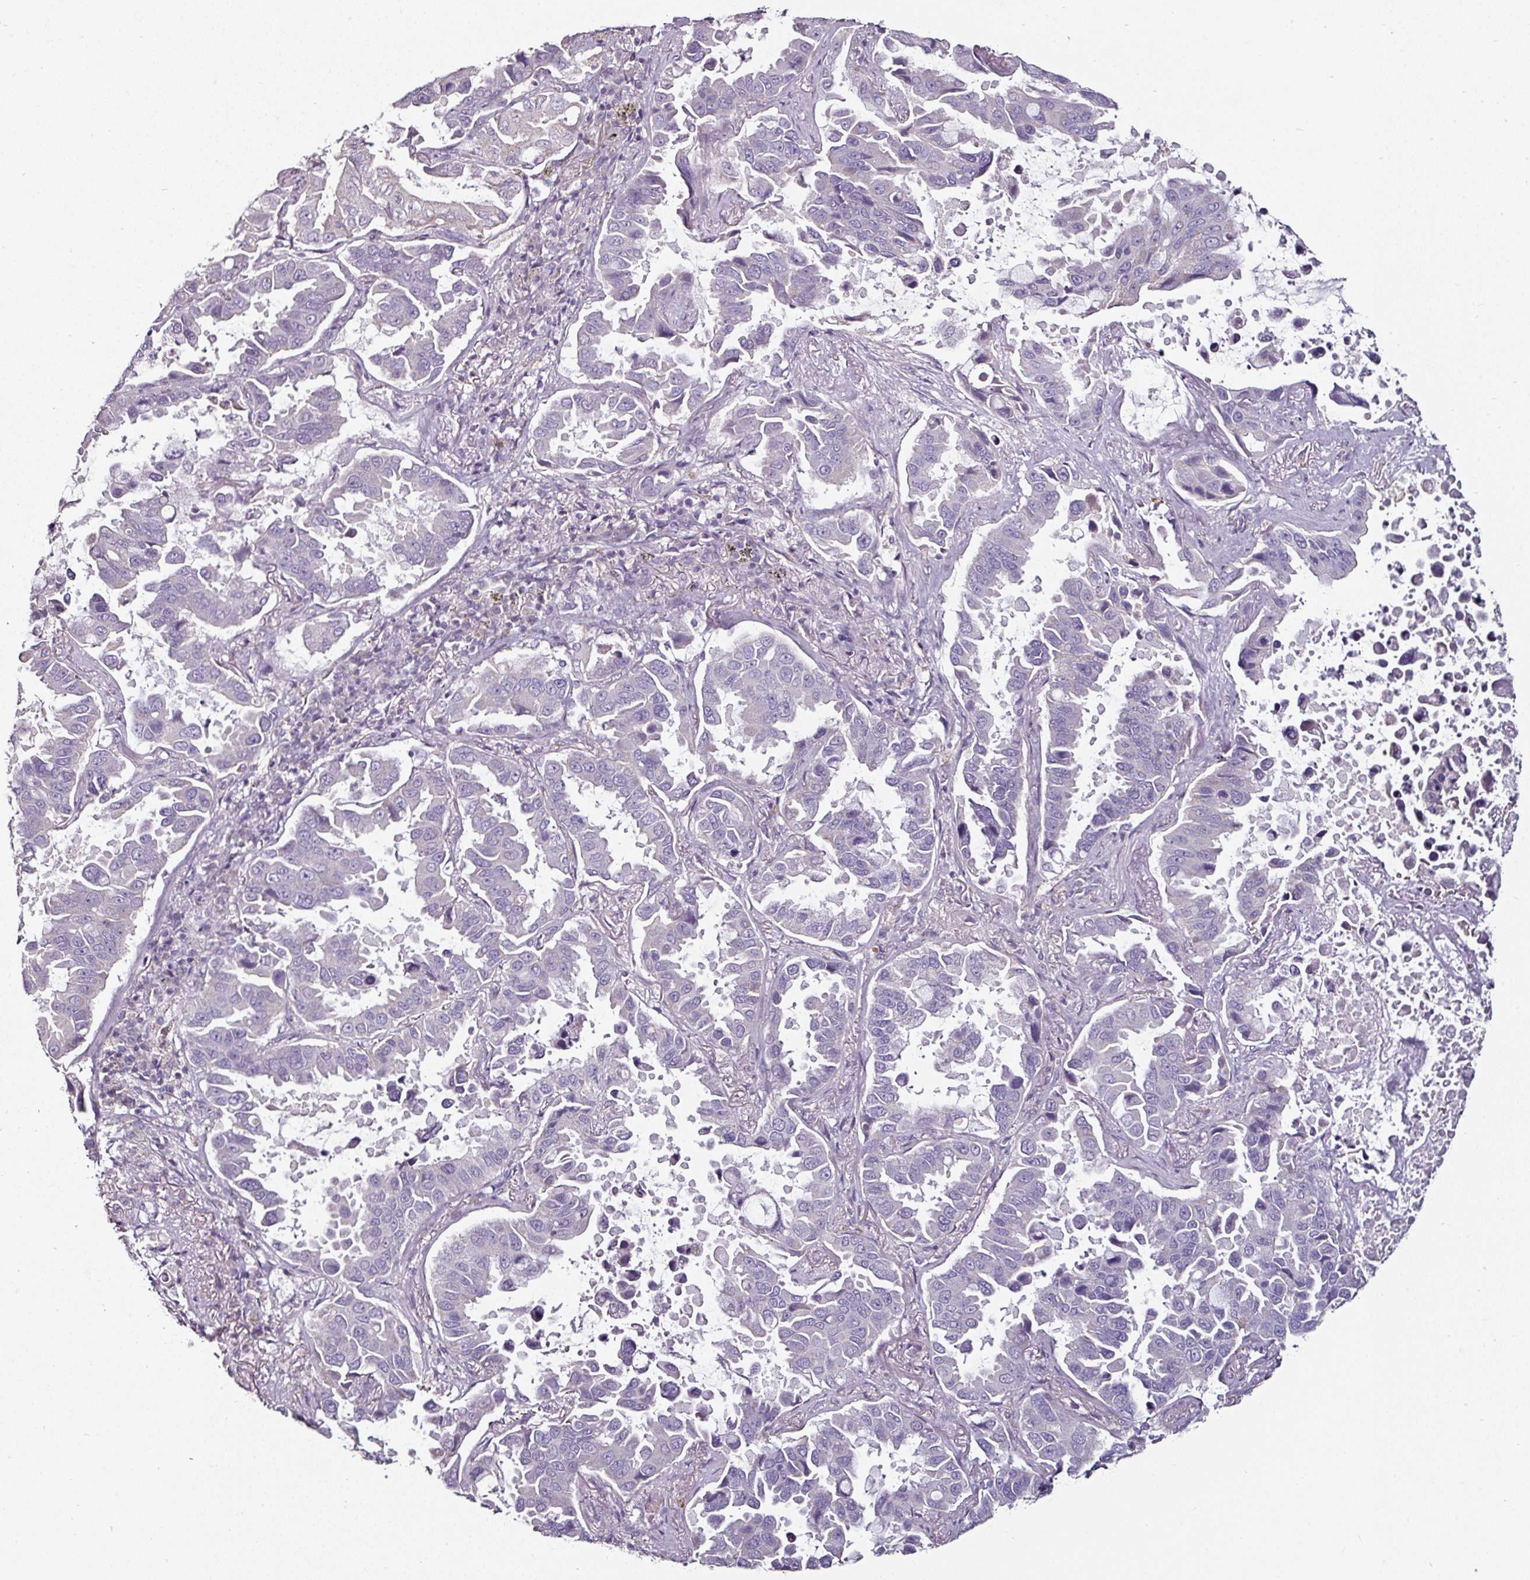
{"staining": {"intensity": "negative", "quantity": "none", "location": "none"}, "tissue": "lung cancer", "cell_type": "Tumor cells", "image_type": "cancer", "snomed": [{"axis": "morphology", "description": "Adenocarcinoma, NOS"}, {"axis": "topography", "description": "Lung"}], "caption": "Image shows no protein positivity in tumor cells of lung cancer tissue.", "gene": "CAP2", "patient": {"sex": "male", "age": 64}}